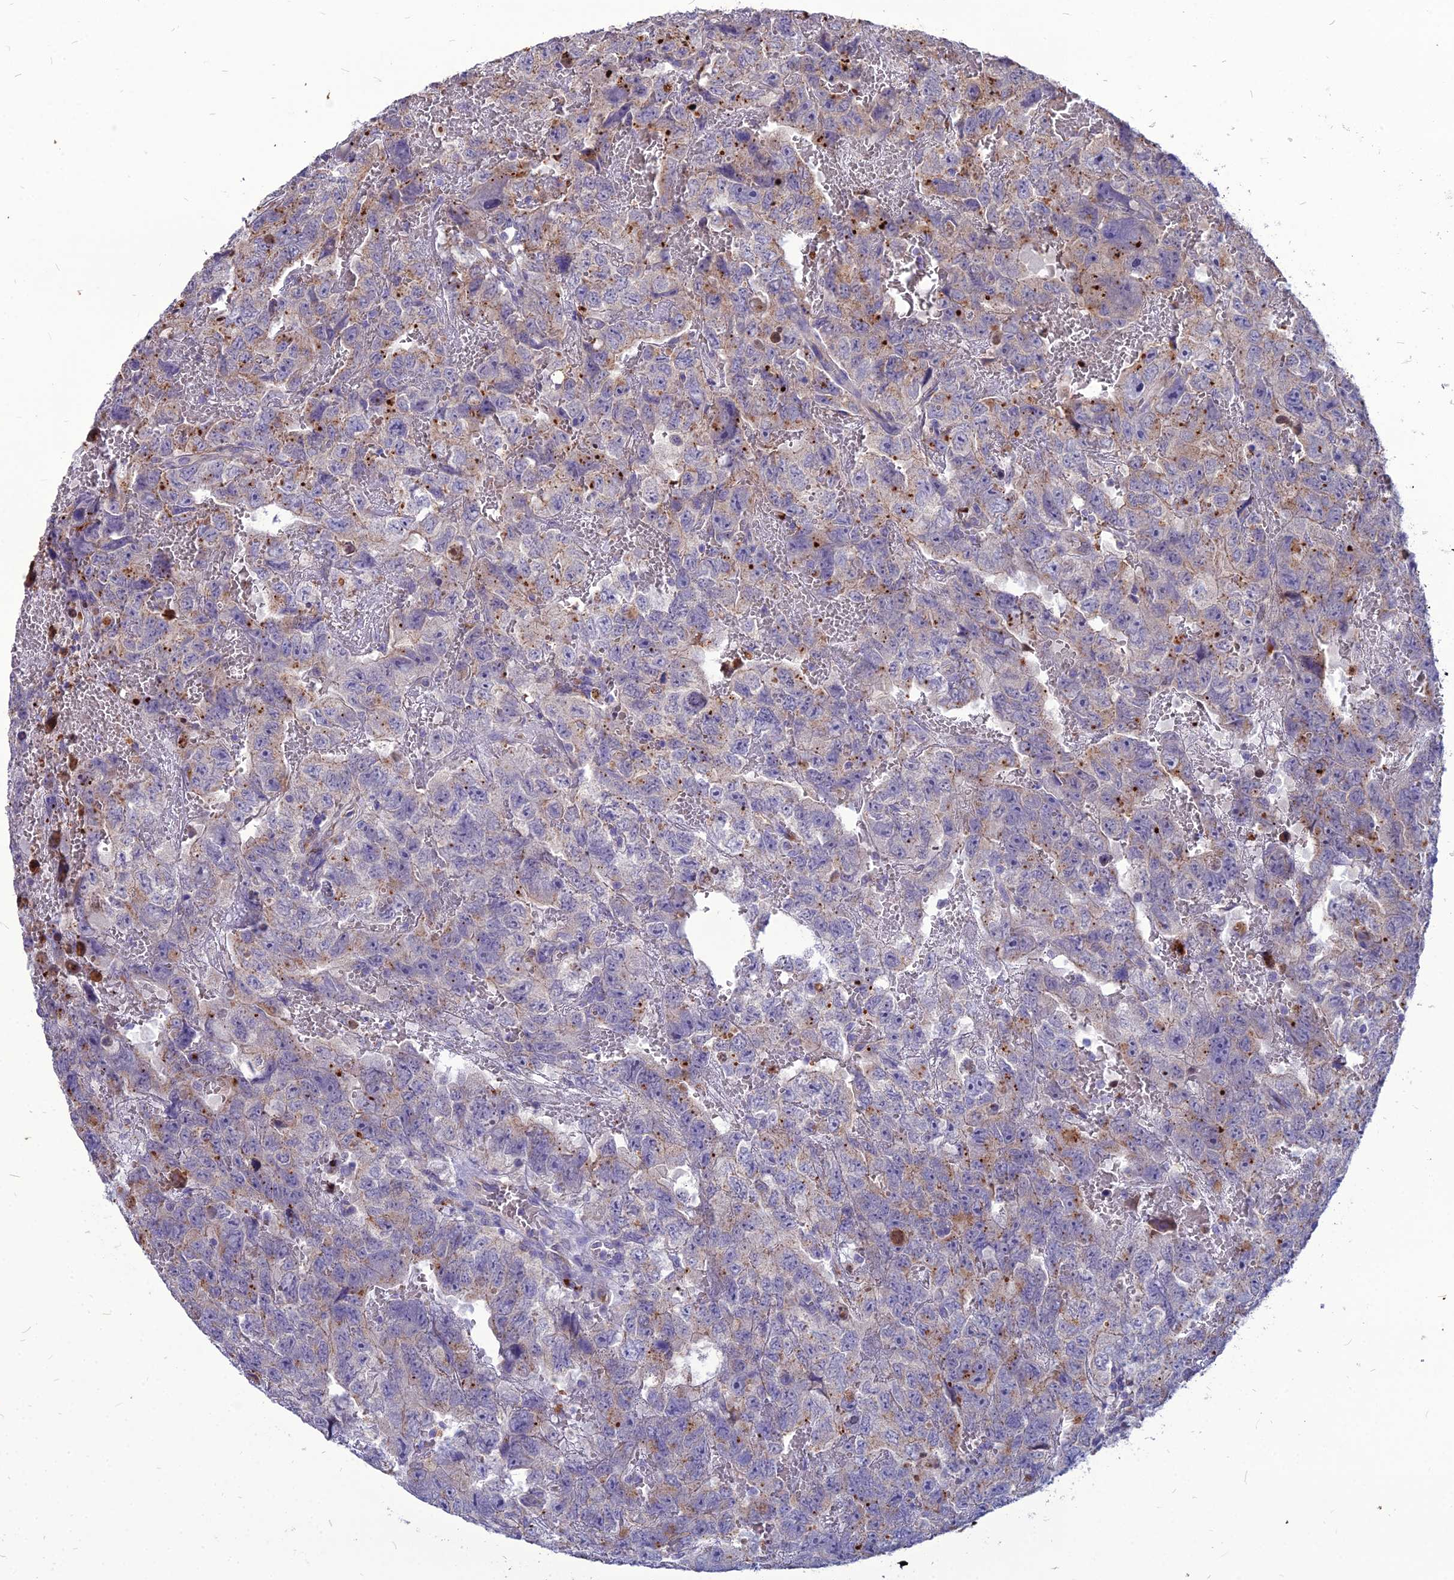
{"staining": {"intensity": "weak", "quantity": "25%-75%", "location": "cytoplasmic/membranous"}, "tissue": "testis cancer", "cell_type": "Tumor cells", "image_type": "cancer", "snomed": [{"axis": "morphology", "description": "Carcinoma, Embryonal, NOS"}, {"axis": "topography", "description": "Testis"}], "caption": "Tumor cells demonstrate low levels of weak cytoplasmic/membranous positivity in approximately 25%-75% of cells in testis embryonal carcinoma.", "gene": "PCED1B", "patient": {"sex": "male", "age": 45}}